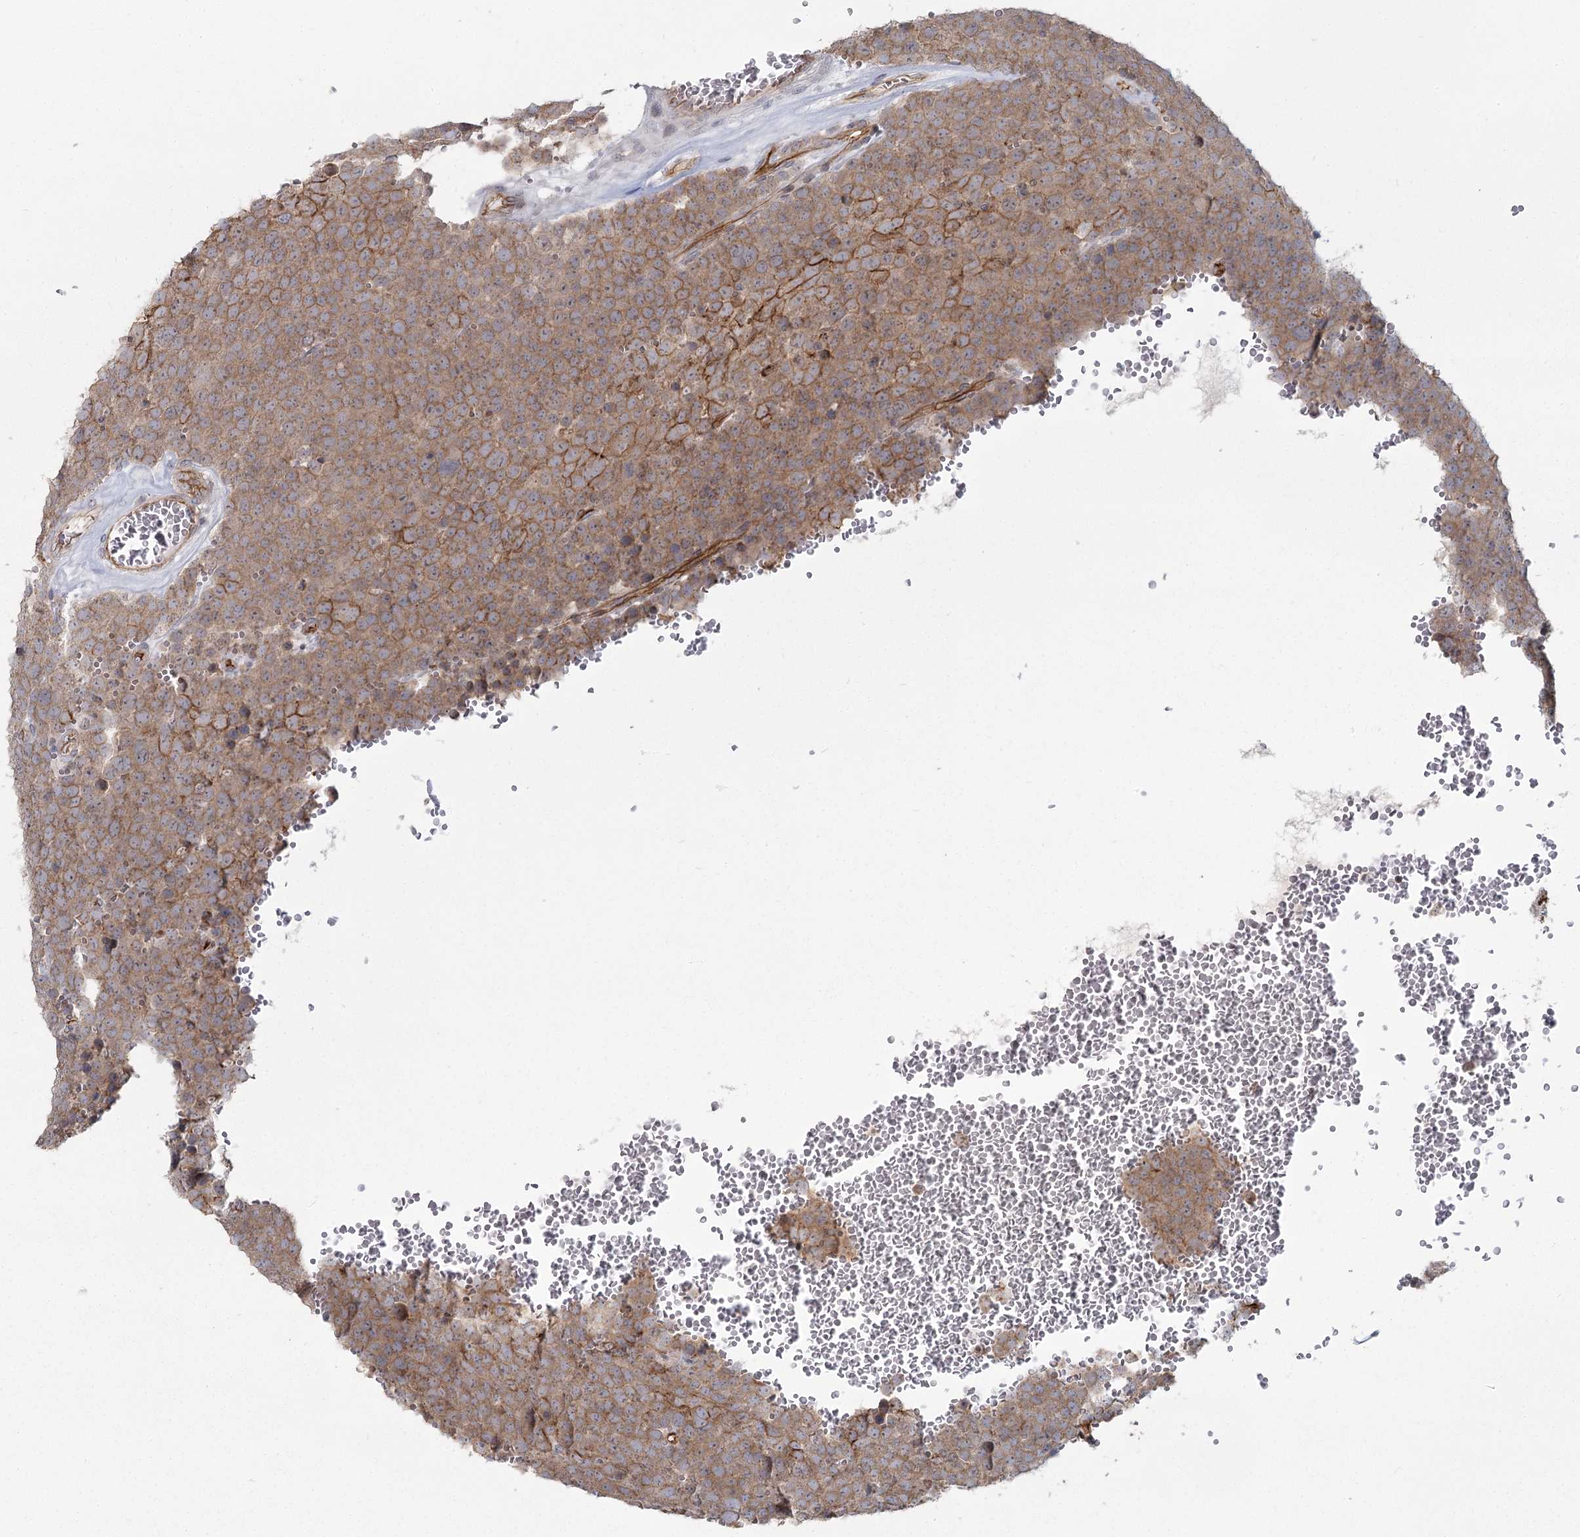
{"staining": {"intensity": "moderate", "quantity": ">75%", "location": "cytoplasmic/membranous"}, "tissue": "testis cancer", "cell_type": "Tumor cells", "image_type": "cancer", "snomed": [{"axis": "morphology", "description": "Seminoma, NOS"}, {"axis": "topography", "description": "Testis"}], "caption": "An image of testis cancer (seminoma) stained for a protein demonstrates moderate cytoplasmic/membranous brown staining in tumor cells.", "gene": "RPP14", "patient": {"sex": "male", "age": 71}}